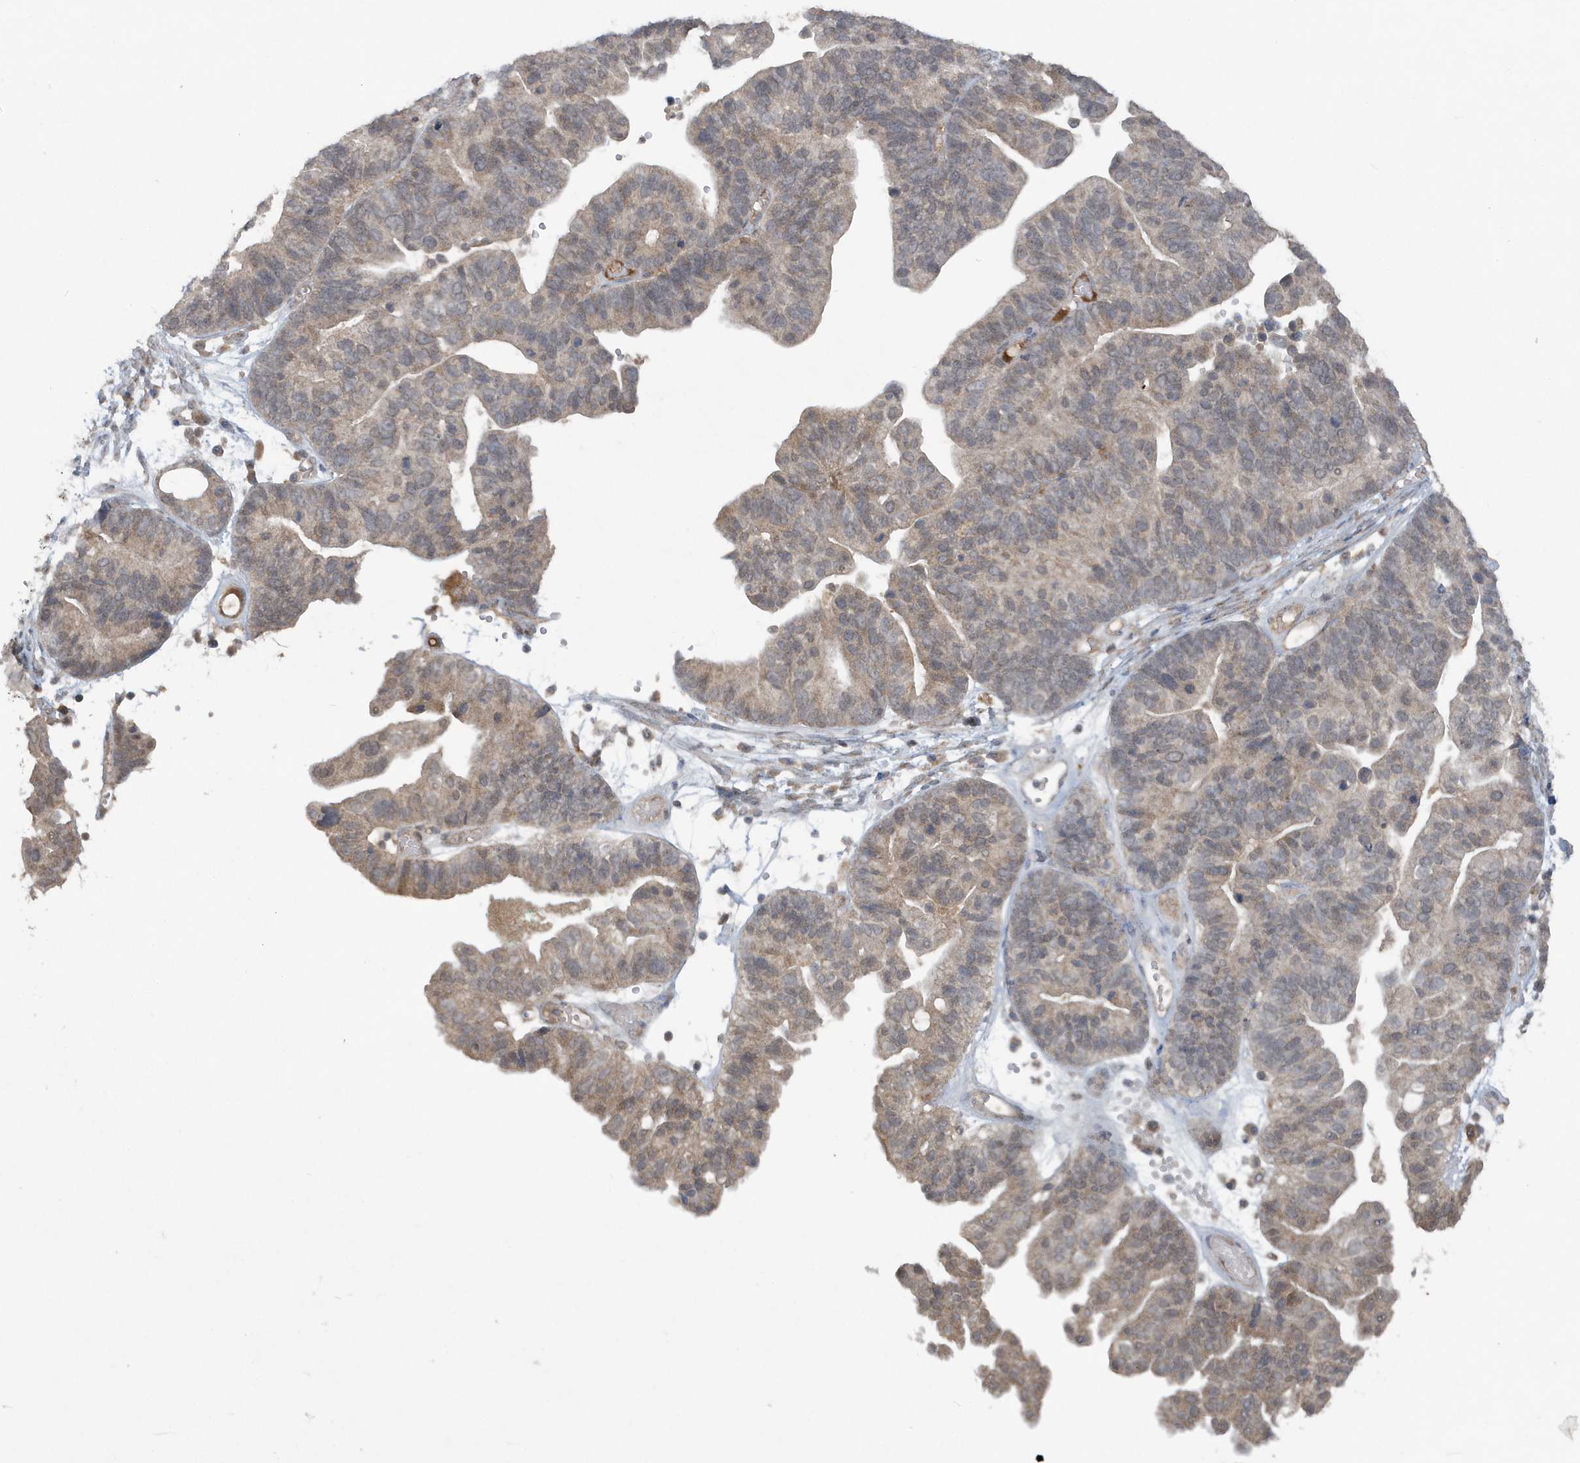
{"staining": {"intensity": "weak", "quantity": "25%-75%", "location": "cytoplasmic/membranous"}, "tissue": "ovarian cancer", "cell_type": "Tumor cells", "image_type": "cancer", "snomed": [{"axis": "morphology", "description": "Cystadenocarcinoma, serous, NOS"}, {"axis": "topography", "description": "Ovary"}], "caption": "The photomicrograph demonstrates a brown stain indicating the presence of a protein in the cytoplasmic/membranous of tumor cells in ovarian serous cystadenocarcinoma.", "gene": "C1RL", "patient": {"sex": "female", "age": 56}}